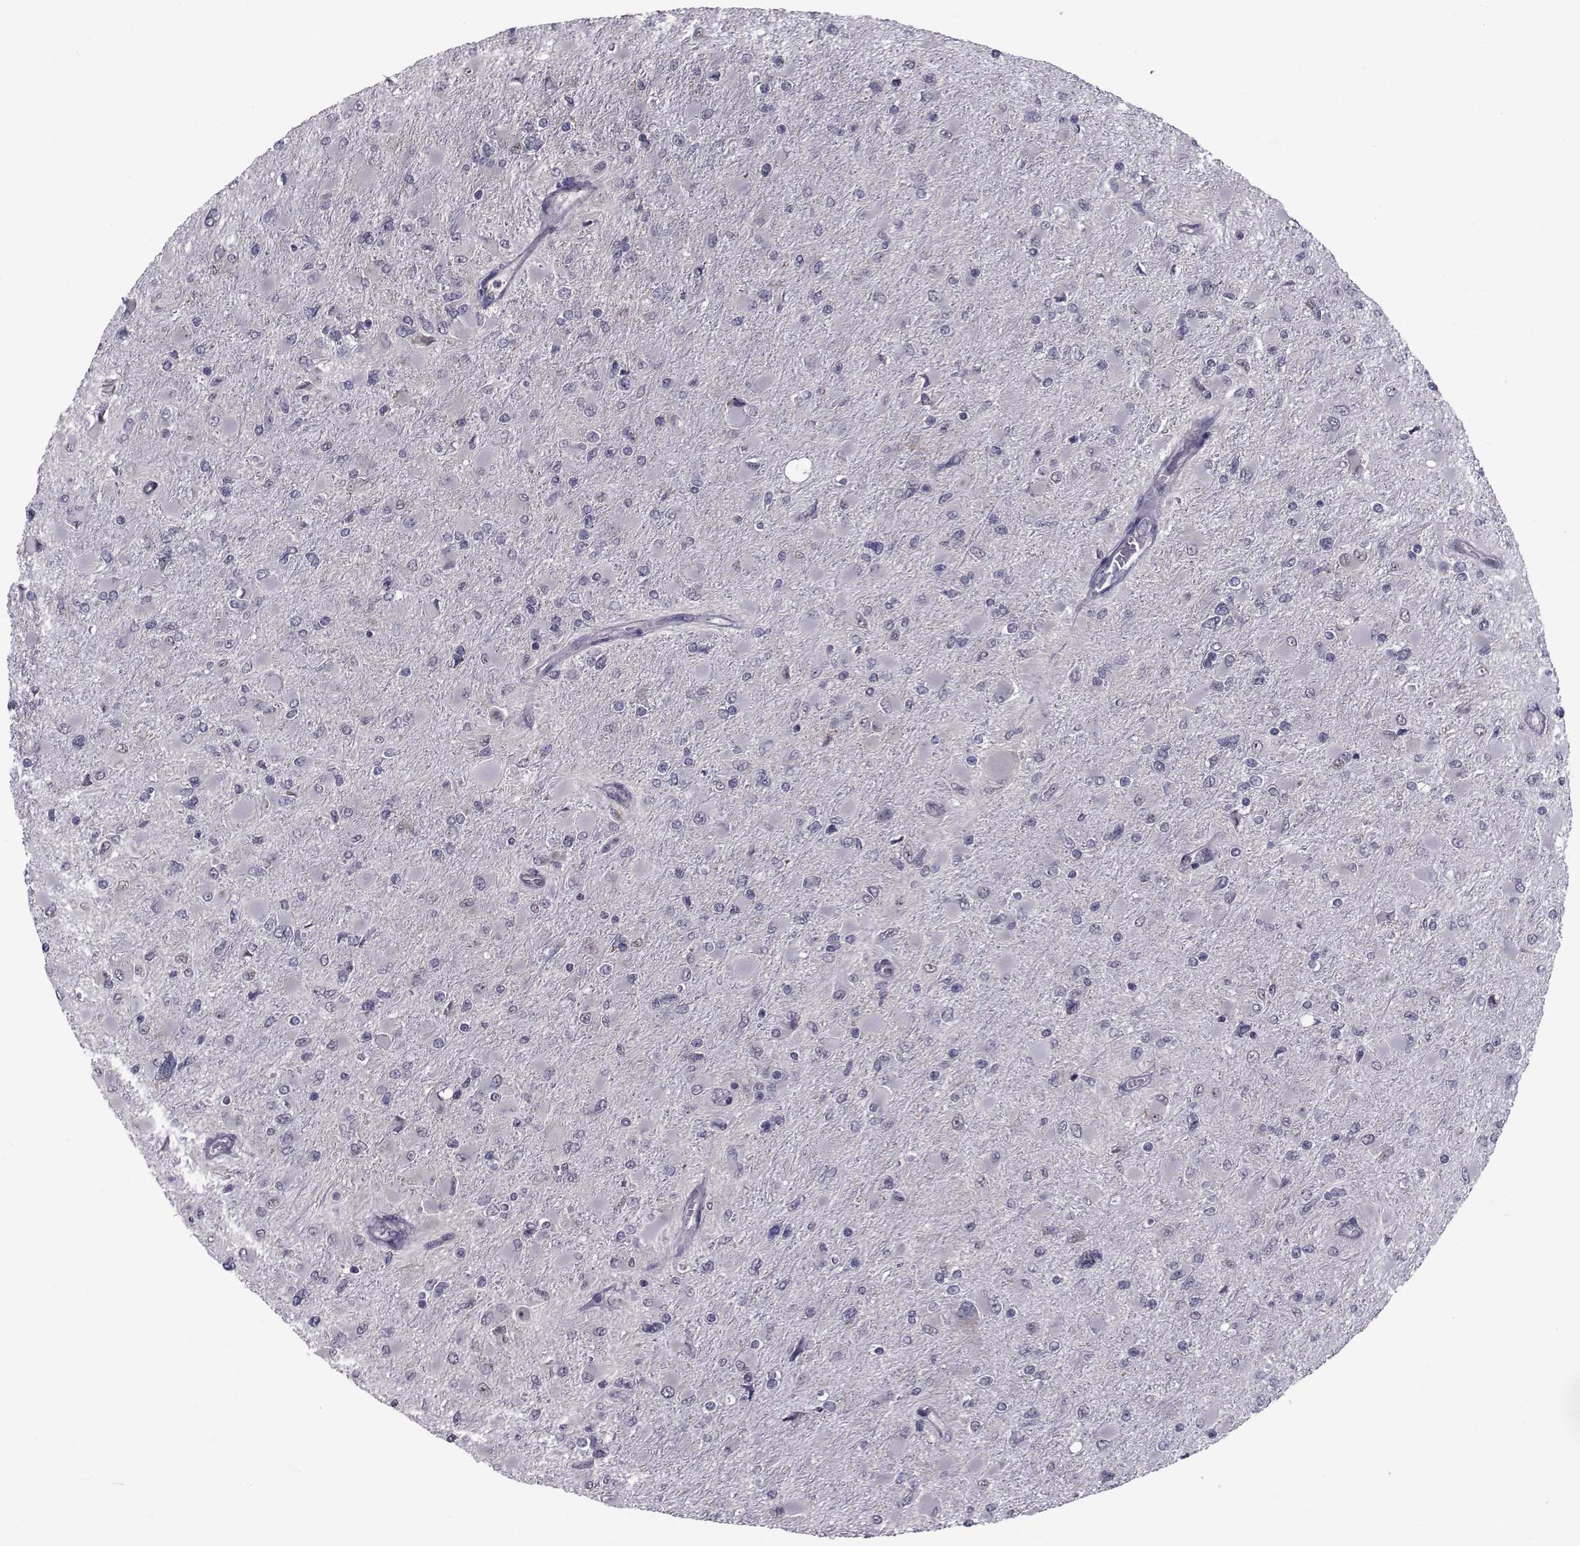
{"staining": {"intensity": "negative", "quantity": "none", "location": "none"}, "tissue": "glioma", "cell_type": "Tumor cells", "image_type": "cancer", "snomed": [{"axis": "morphology", "description": "Glioma, malignant, High grade"}, {"axis": "topography", "description": "Cerebral cortex"}], "caption": "This is an IHC photomicrograph of human glioma. There is no positivity in tumor cells.", "gene": "CFAP74", "patient": {"sex": "female", "age": 36}}